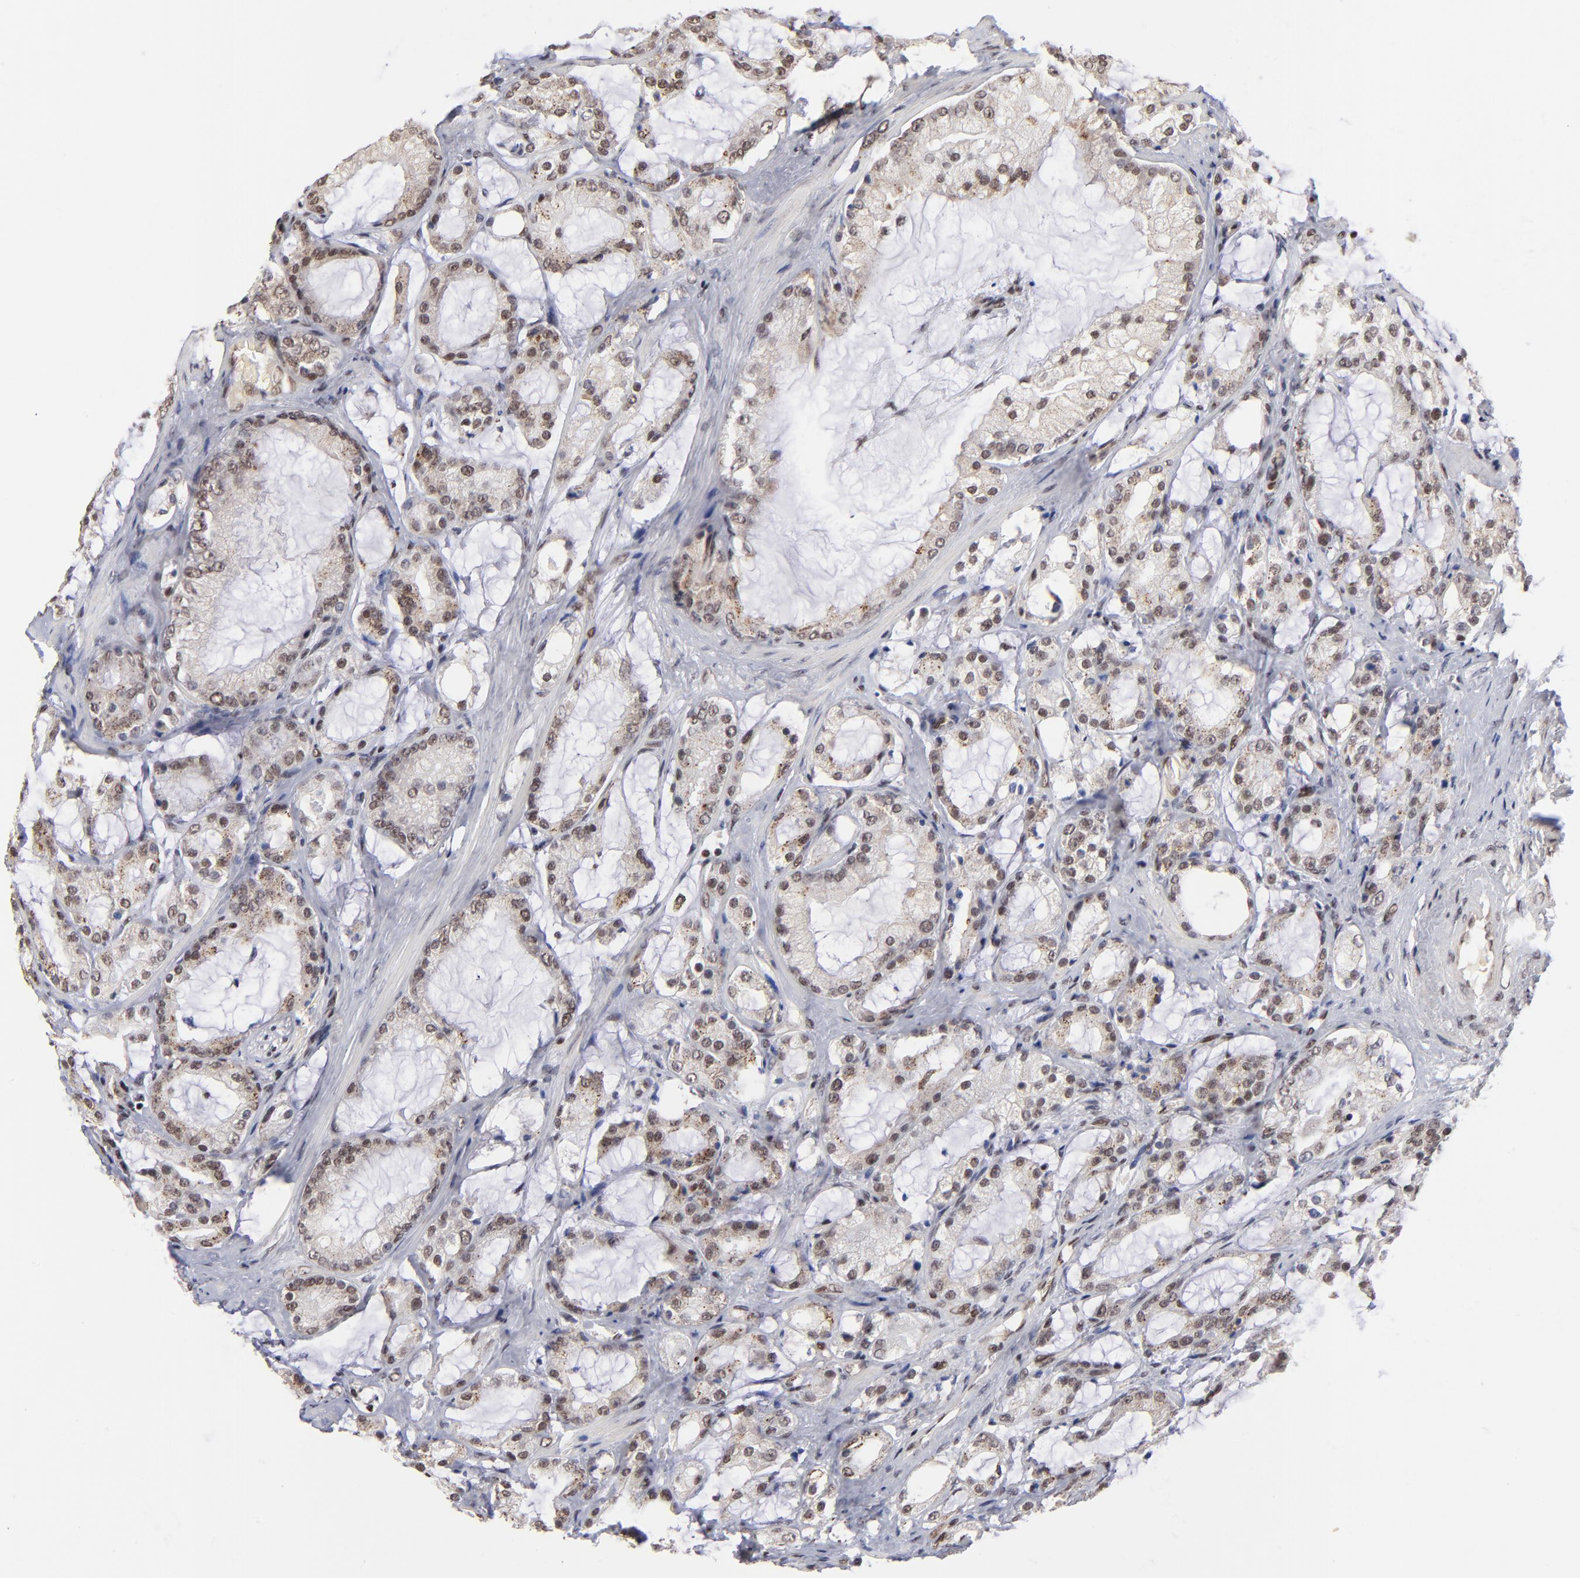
{"staining": {"intensity": "weak", "quantity": "25%-75%", "location": "cytoplasmic/membranous,nuclear"}, "tissue": "prostate cancer", "cell_type": "Tumor cells", "image_type": "cancer", "snomed": [{"axis": "morphology", "description": "Adenocarcinoma, Medium grade"}, {"axis": "topography", "description": "Prostate"}], "caption": "Human prostate cancer stained for a protein (brown) demonstrates weak cytoplasmic/membranous and nuclear positive positivity in approximately 25%-75% of tumor cells.", "gene": "GABPA", "patient": {"sex": "male", "age": 70}}